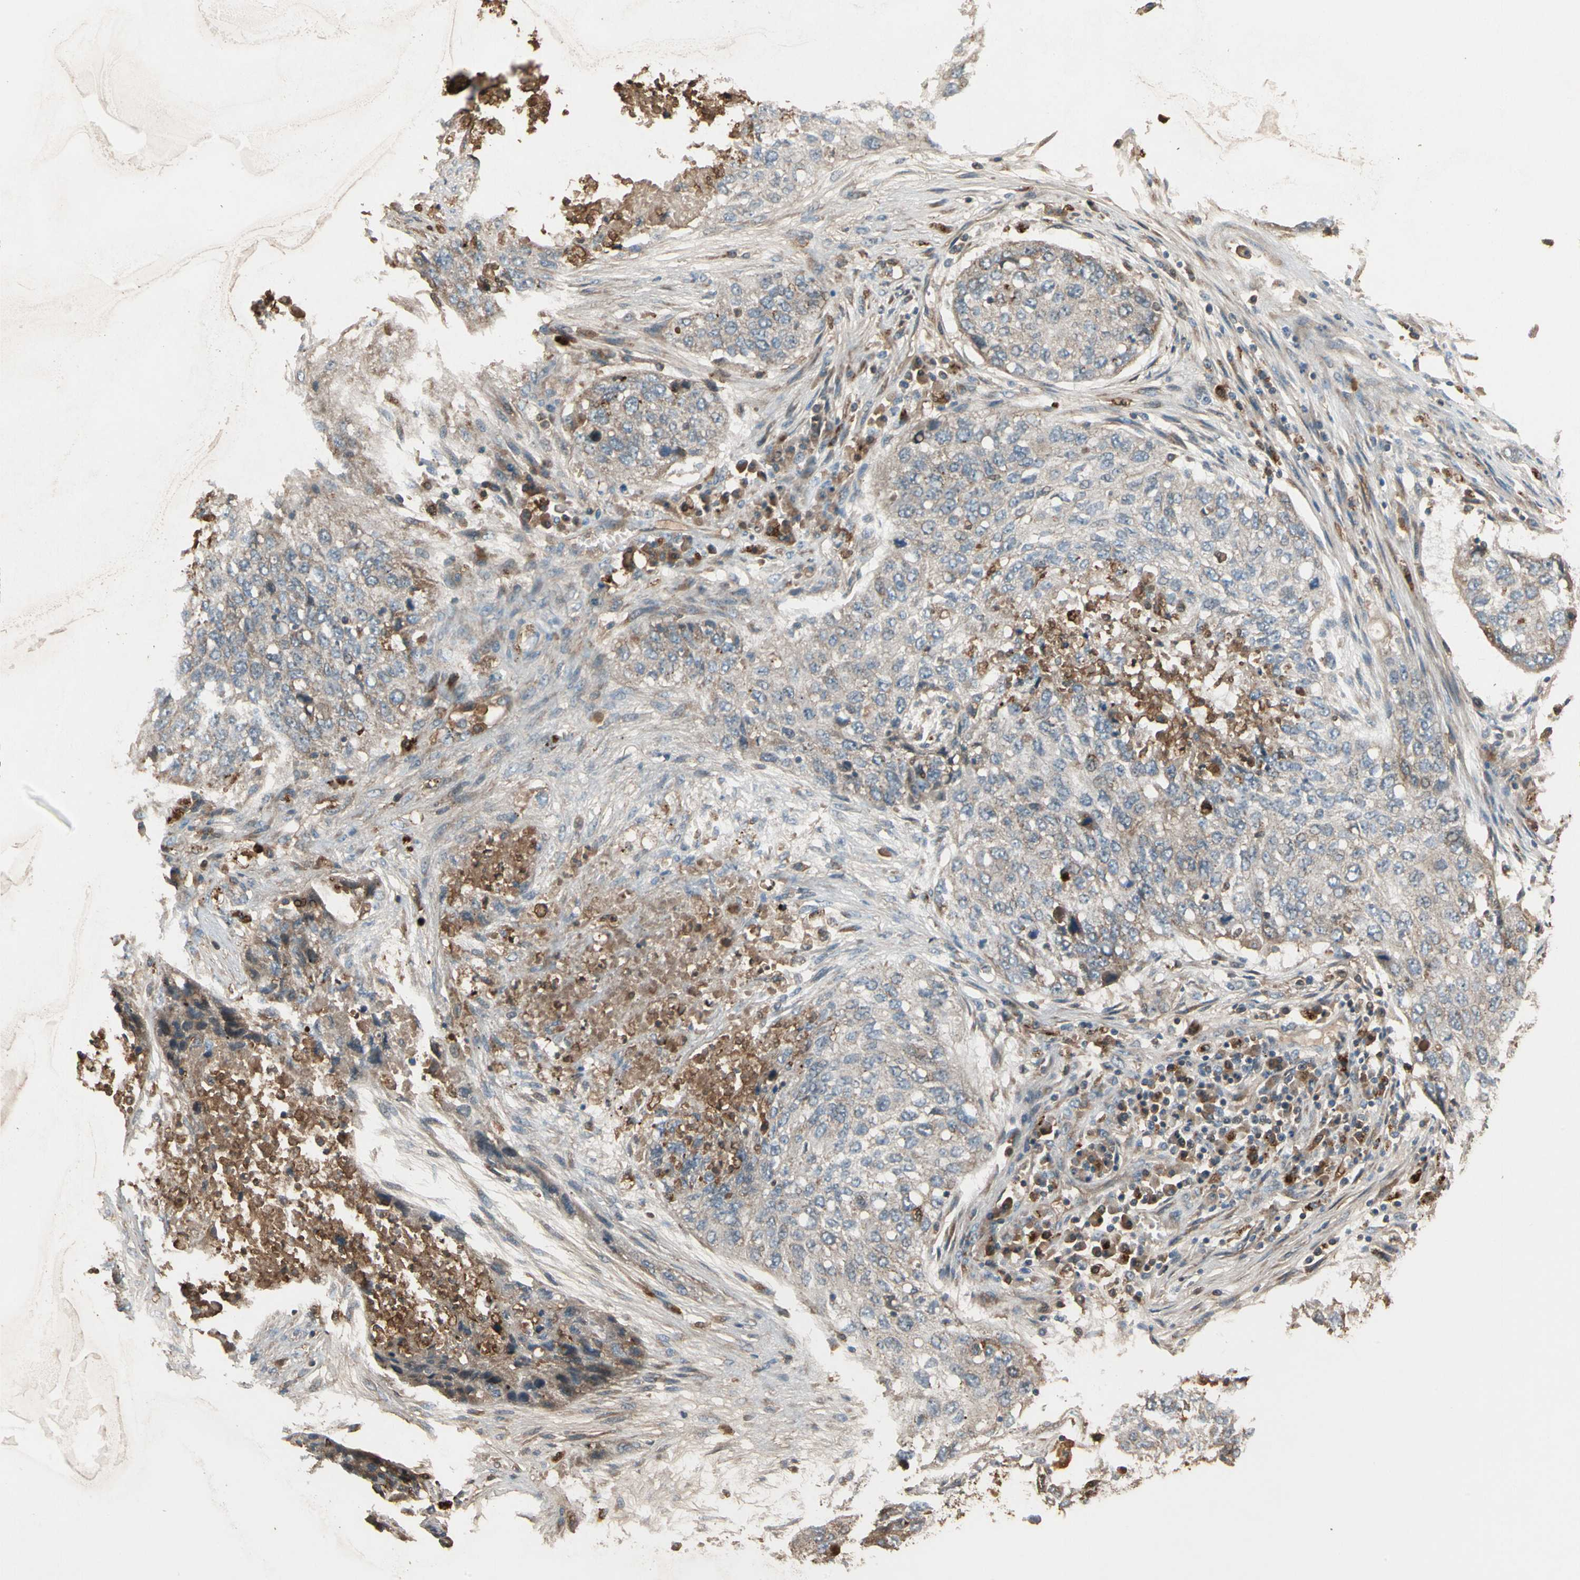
{"staining": {"intensity": "weak", "quantity": "25%-75%", "location": "cytoplasmic/membranous"}, "tissue": "lung cancer", "cell_type": "Tumor cells", "image_type": "cancer", "snomed": [{"axis": "morphology", "description": "Squamous cell carcinoma, NOS"}, {"axis": "topography", "description": "Lung"}], "caption": "An immunohistochemistry (IHC) histopathology image of tumor tissue is shown. Protein staining in brown shows weak cytoplasmic/membranous positivity in lung cancer within tumor cells.", "gene": "STX11", "patient": {"sex": "female", "age": 63}}